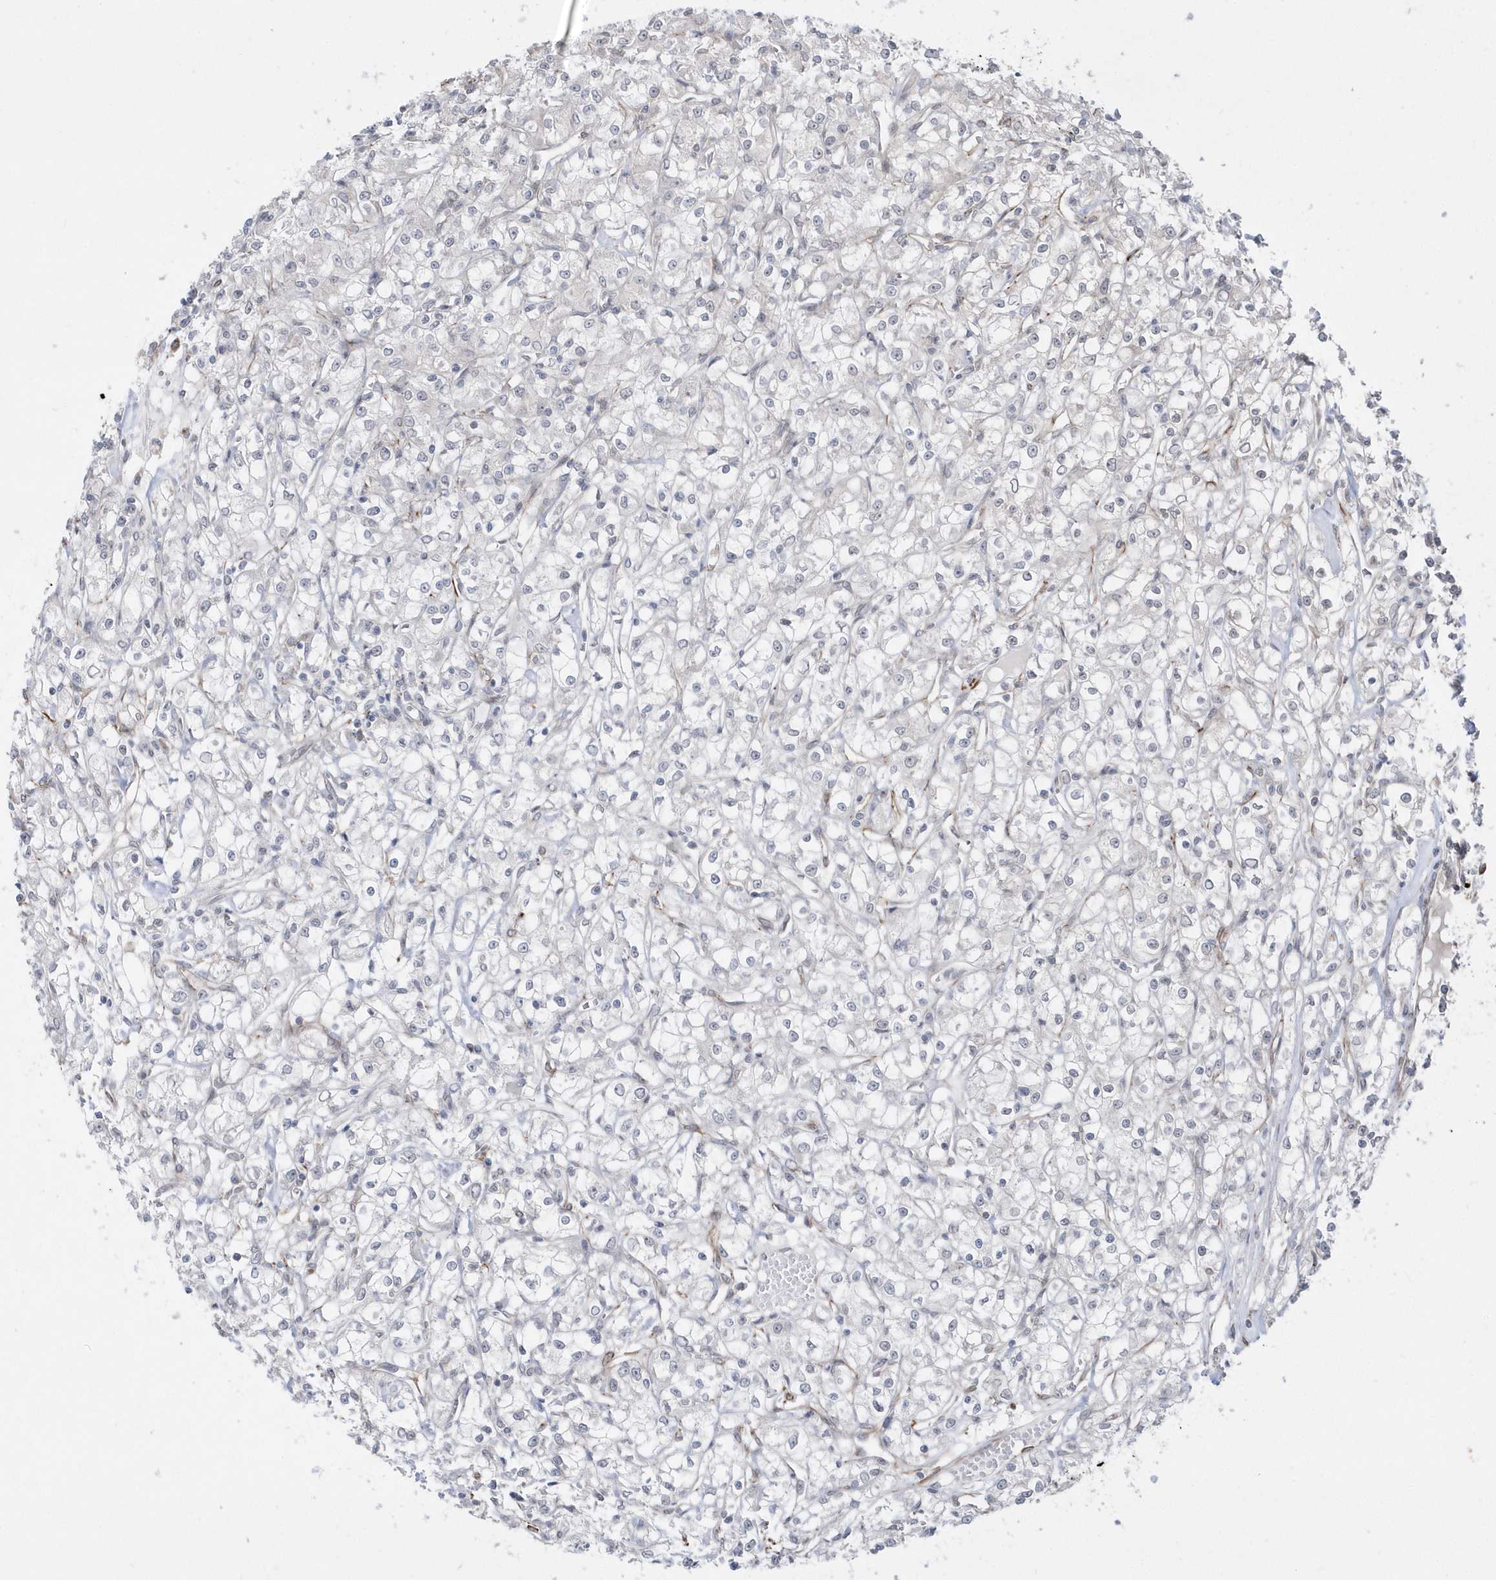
{"staining": {"intensity": "negative", "quantity": "none", "location": "none"}, "tissue": "renal cancer", "cell_type": "Tumor cells", "image_type": "cancer", "snomed": [{"axis": "morphology", "description": "Adenocarcinoma, NOS"}, {"axis": "topography", "description": "Kidney"}], "caption": "Tumor cells show no significant protein staining in renal cancer (adenocarcinoma).", "gene": "DHX57", "patient": {"sex": "female", "age": 59}}